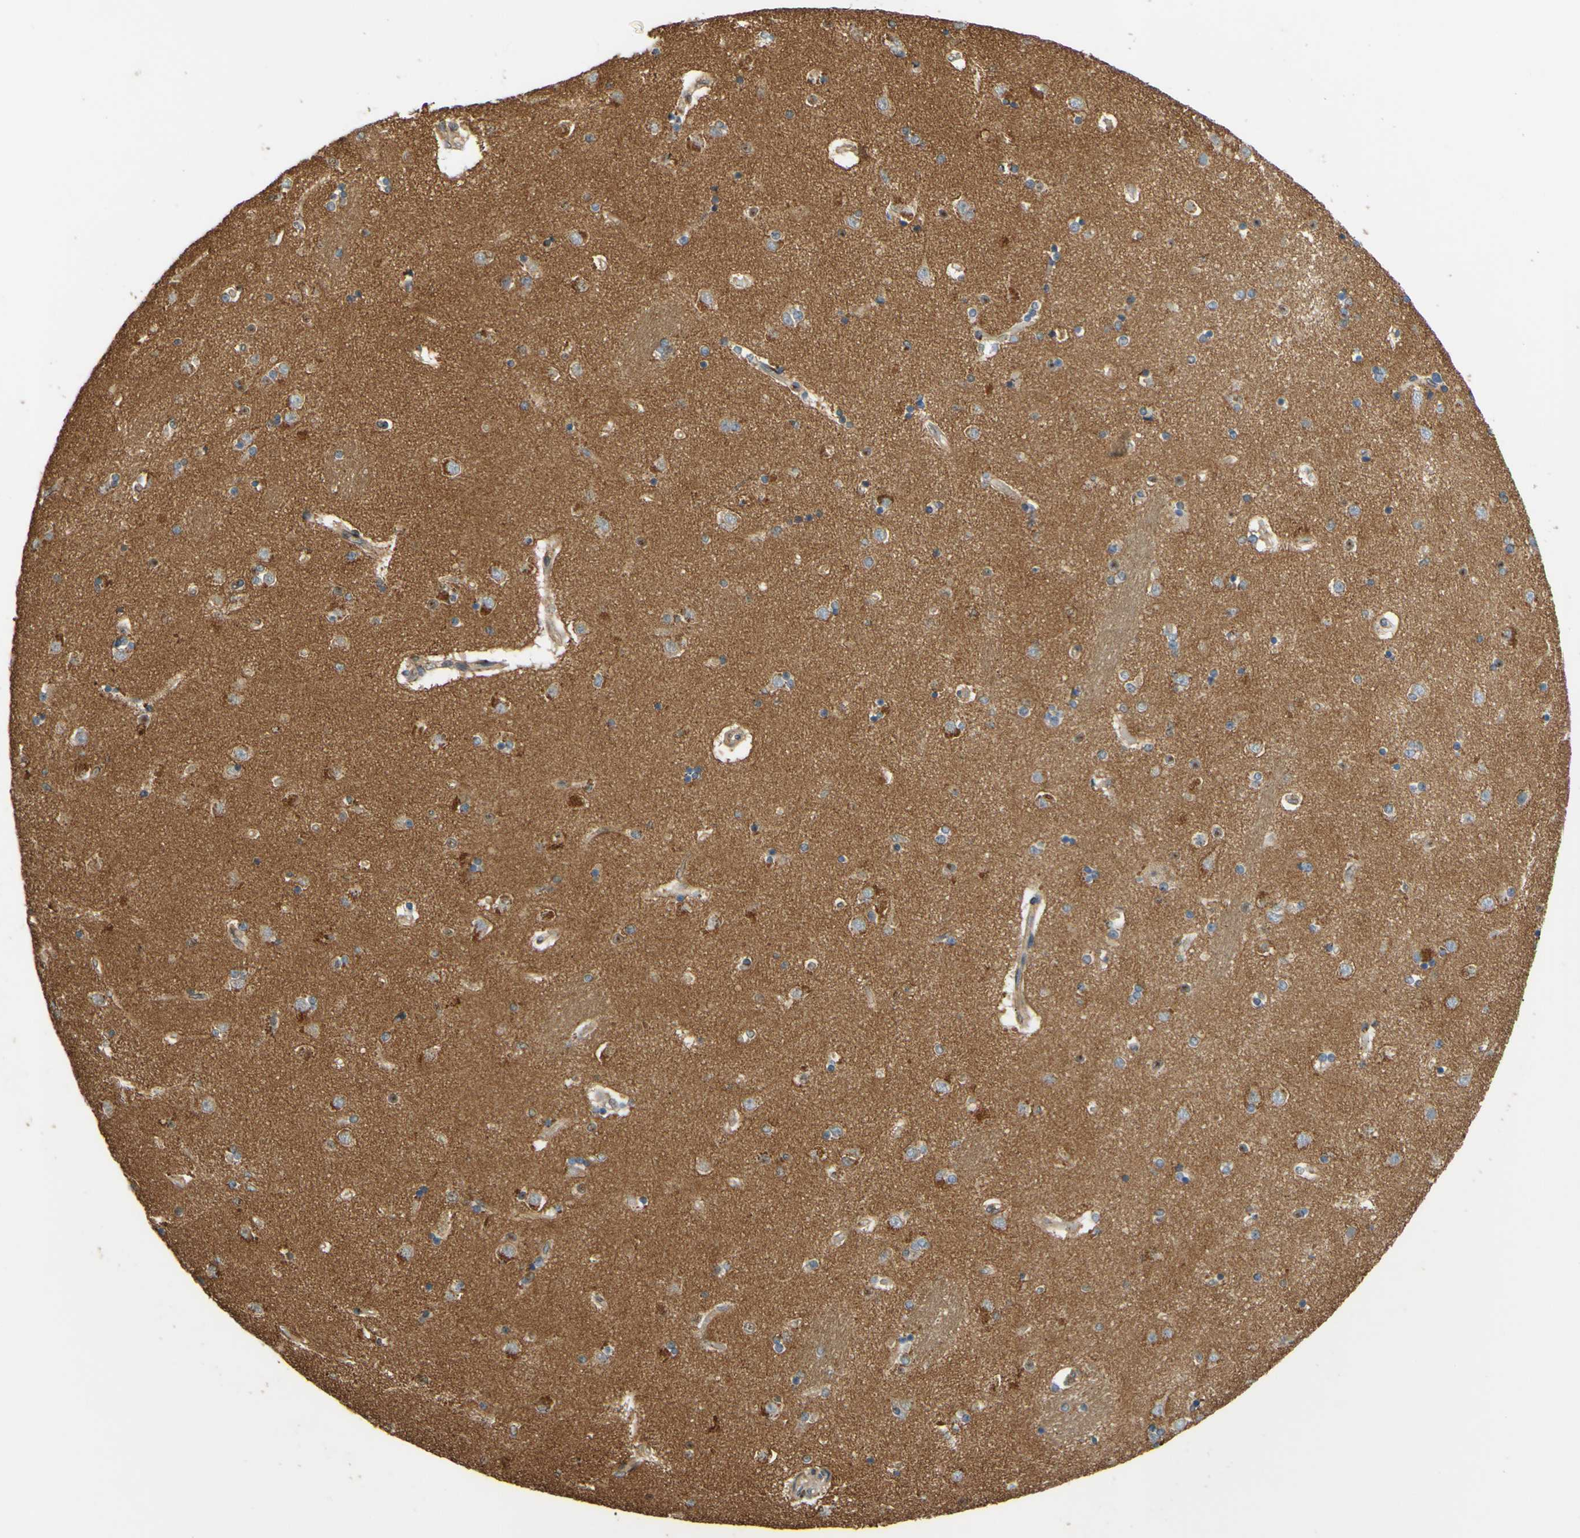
{"staining": {"intensity": "weak", "quantity": "25%-75%", "location": "cytoplasmic/membranous"}, "tissue": "caudate", "cell_type": "Glial cells", "image_type": "normal", "snomed": [{"axis": "morphology", "description": "Normal tissue, NOS"}, {"axis": "topography", "description": "Lateral ventricle wall"}], "caption": "Immunohistochemistry (IHC) (DAB) staining of normal human caudate displays weak cytoplasmic/membranous protein positivity in approximately 25%-75% of glial cells. (Stains: DAB (3,3'-diaminobenzidine) in brown, nuclei in blue, Microscopy: brightfield microscopy at high magnification).", "gene": "POR", "patient": {"sex": "female", "age": 54}}